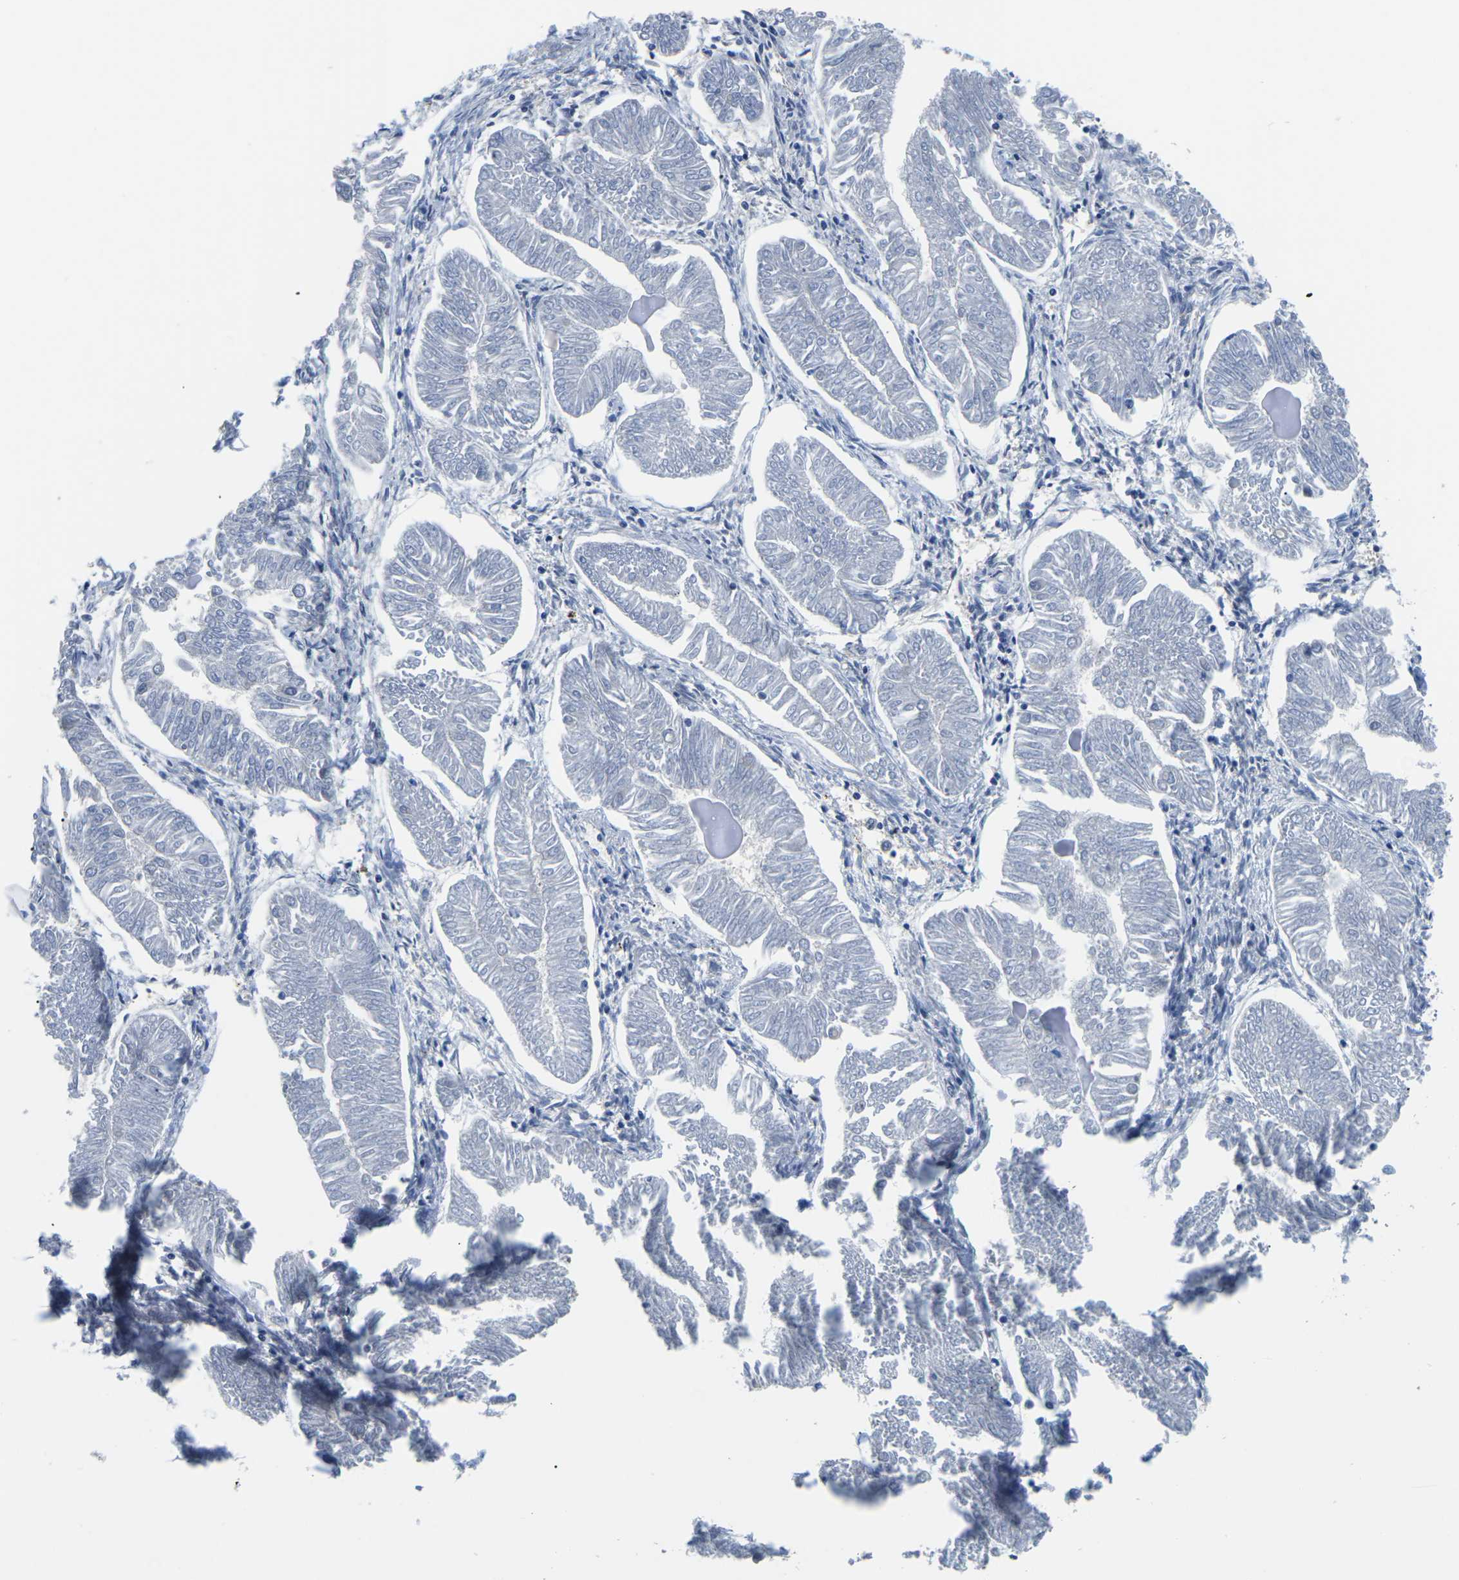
{"staining": {"intensity": "negative", "quantity": "none", "location": "none"}, "tissue": "endometrial cancer", "cell_type": "Tumor cells", "image_type": "cancer", "snomed": [{"axis": "morphology", "description": "Adenocarcinoma, NOS"}, {"axis": "topography", "description": "Endometrium"}], "caption": "The immunohistochemistry (IHC) histopathology image has no significant positivity in tumor cells of adenocarcinoma (endometrial) tissue. The staining is performed using DAB brown chromogen with nuclei counter-stained in using hematoxylin.", "gene": "GSK3B", "patient": {"sex": "female", "age": 53}}